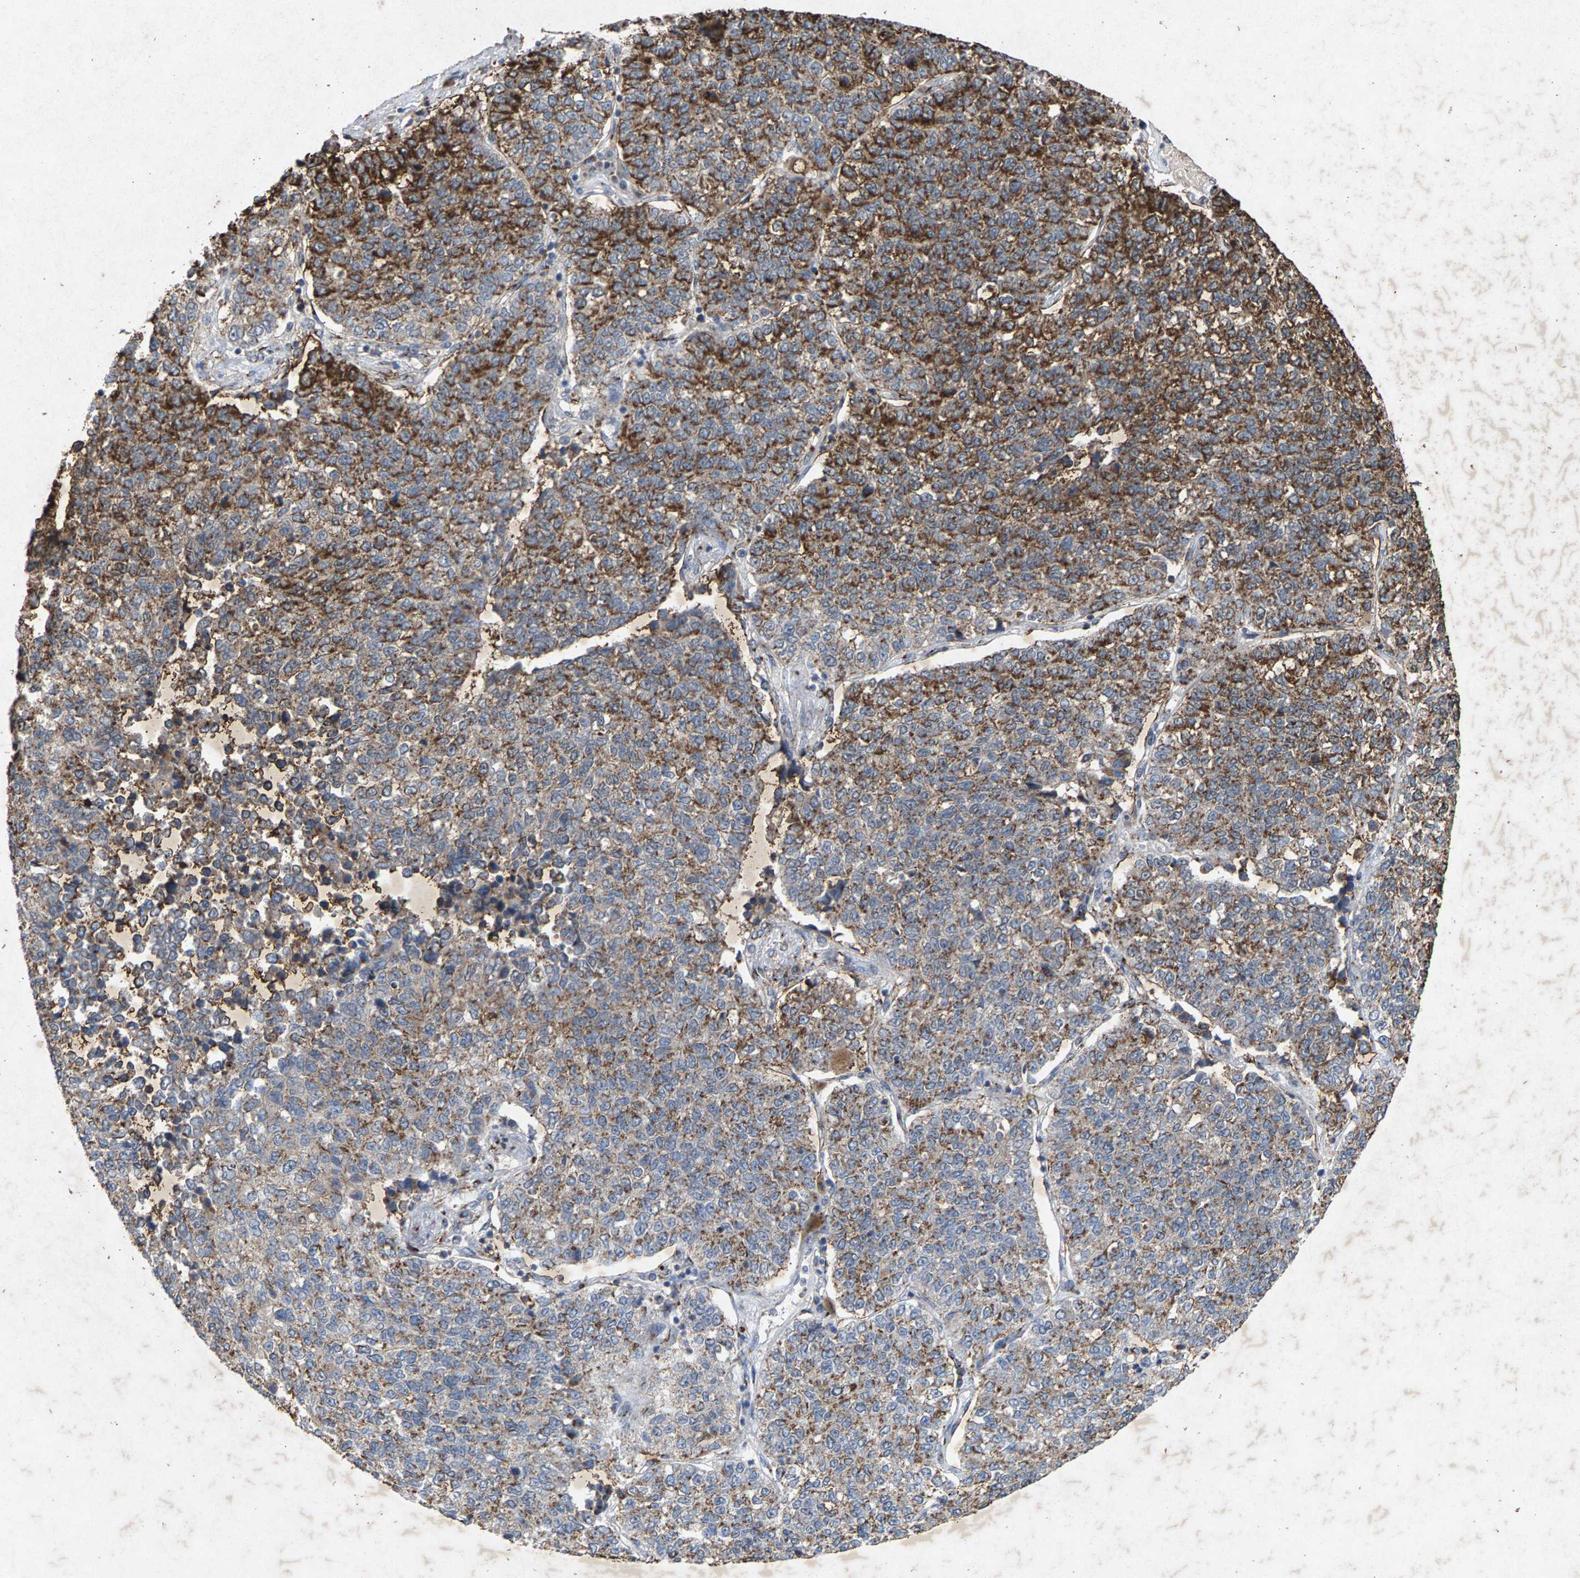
{"staining": {"intensity": "strong", "quantity": ">75%", "location": "cytoplasmic/membranous"}, "tissue": "lung cancer", "cell_type": "Tumor cells", "image_type": "cancer", "snomed": [{"axis": "morphology", "description": "Adenocarcinoma, NOS"}, {"axis": "topography", "description": "Lung"}], "caption": "Immunohistochemical staining of lung adenocarcinoma displays high levels of strong cytoplasmic/membranous expression in approximately >75% of tumor cells.", "gene": "MAN2A1", "patient": {"sex": "male", "age": 49}}